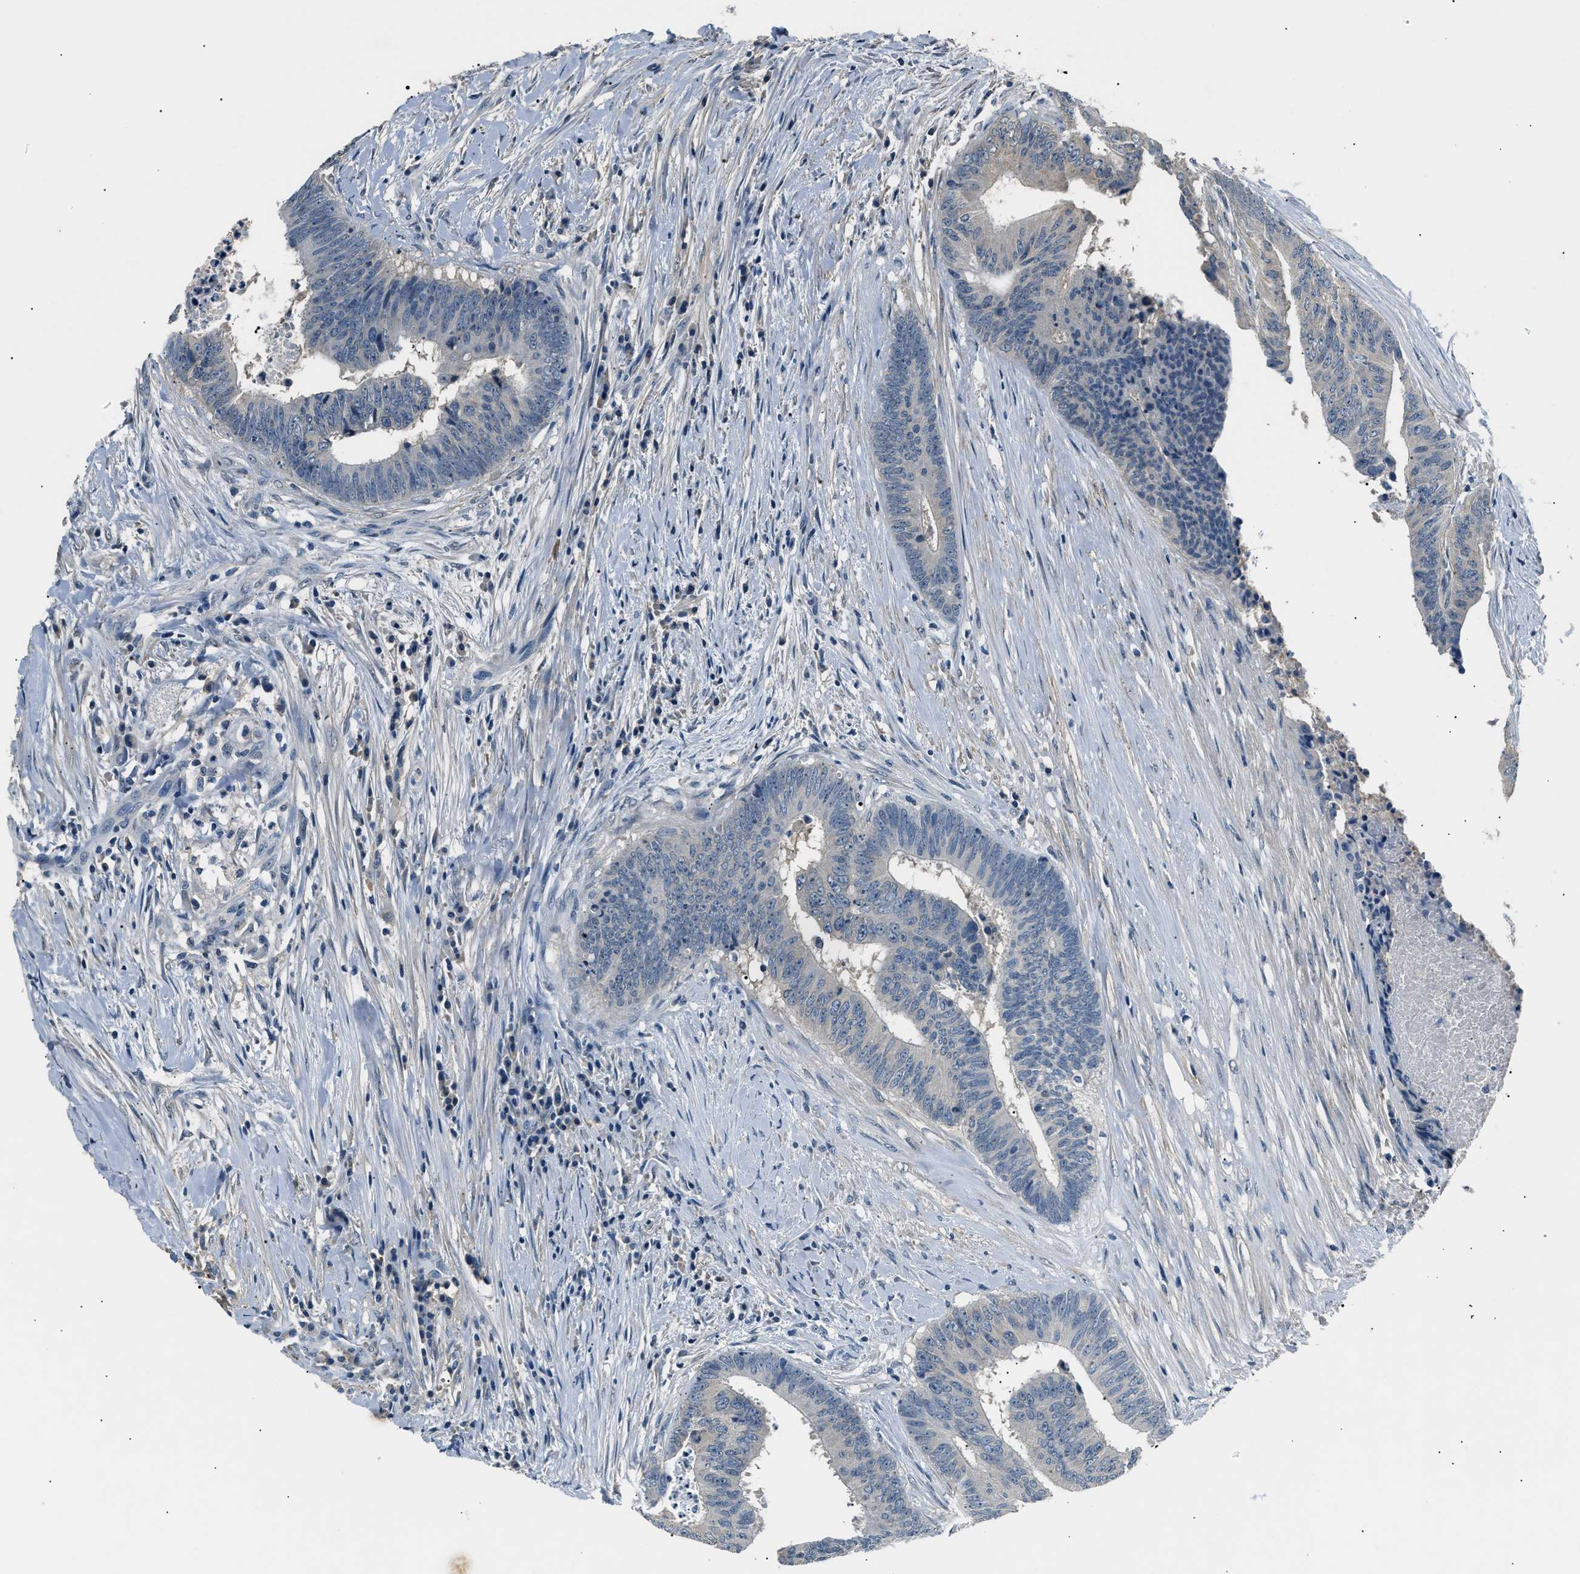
{"staining": {"intensity": "negative", "quantity": "none", "location": "none"}, "tissue": "colorectal cancer", "cell_type": "Tumor cells", "image_type": "cancer", "snomed": [{"axis": "morphology", "description": "Adenocarcinoma, NOS"}, {"axis": "topography", "description": "Rectum"}], "caption": "Immunohistochemistry (IHC) histopathology image of neoplastic tissue: colorectal cancer (adenocarcinoma) stained with DAB (3,3'-diaminobenzidine) displays no significant protein staining in tumor cells. (Stains: DAB immunohistochemistry with hematoxylin counter stain, Microscopy: brightfield microscopy at high magnification).", "gene": "INHA", "patient": {"sex": "male", "age": 72}}